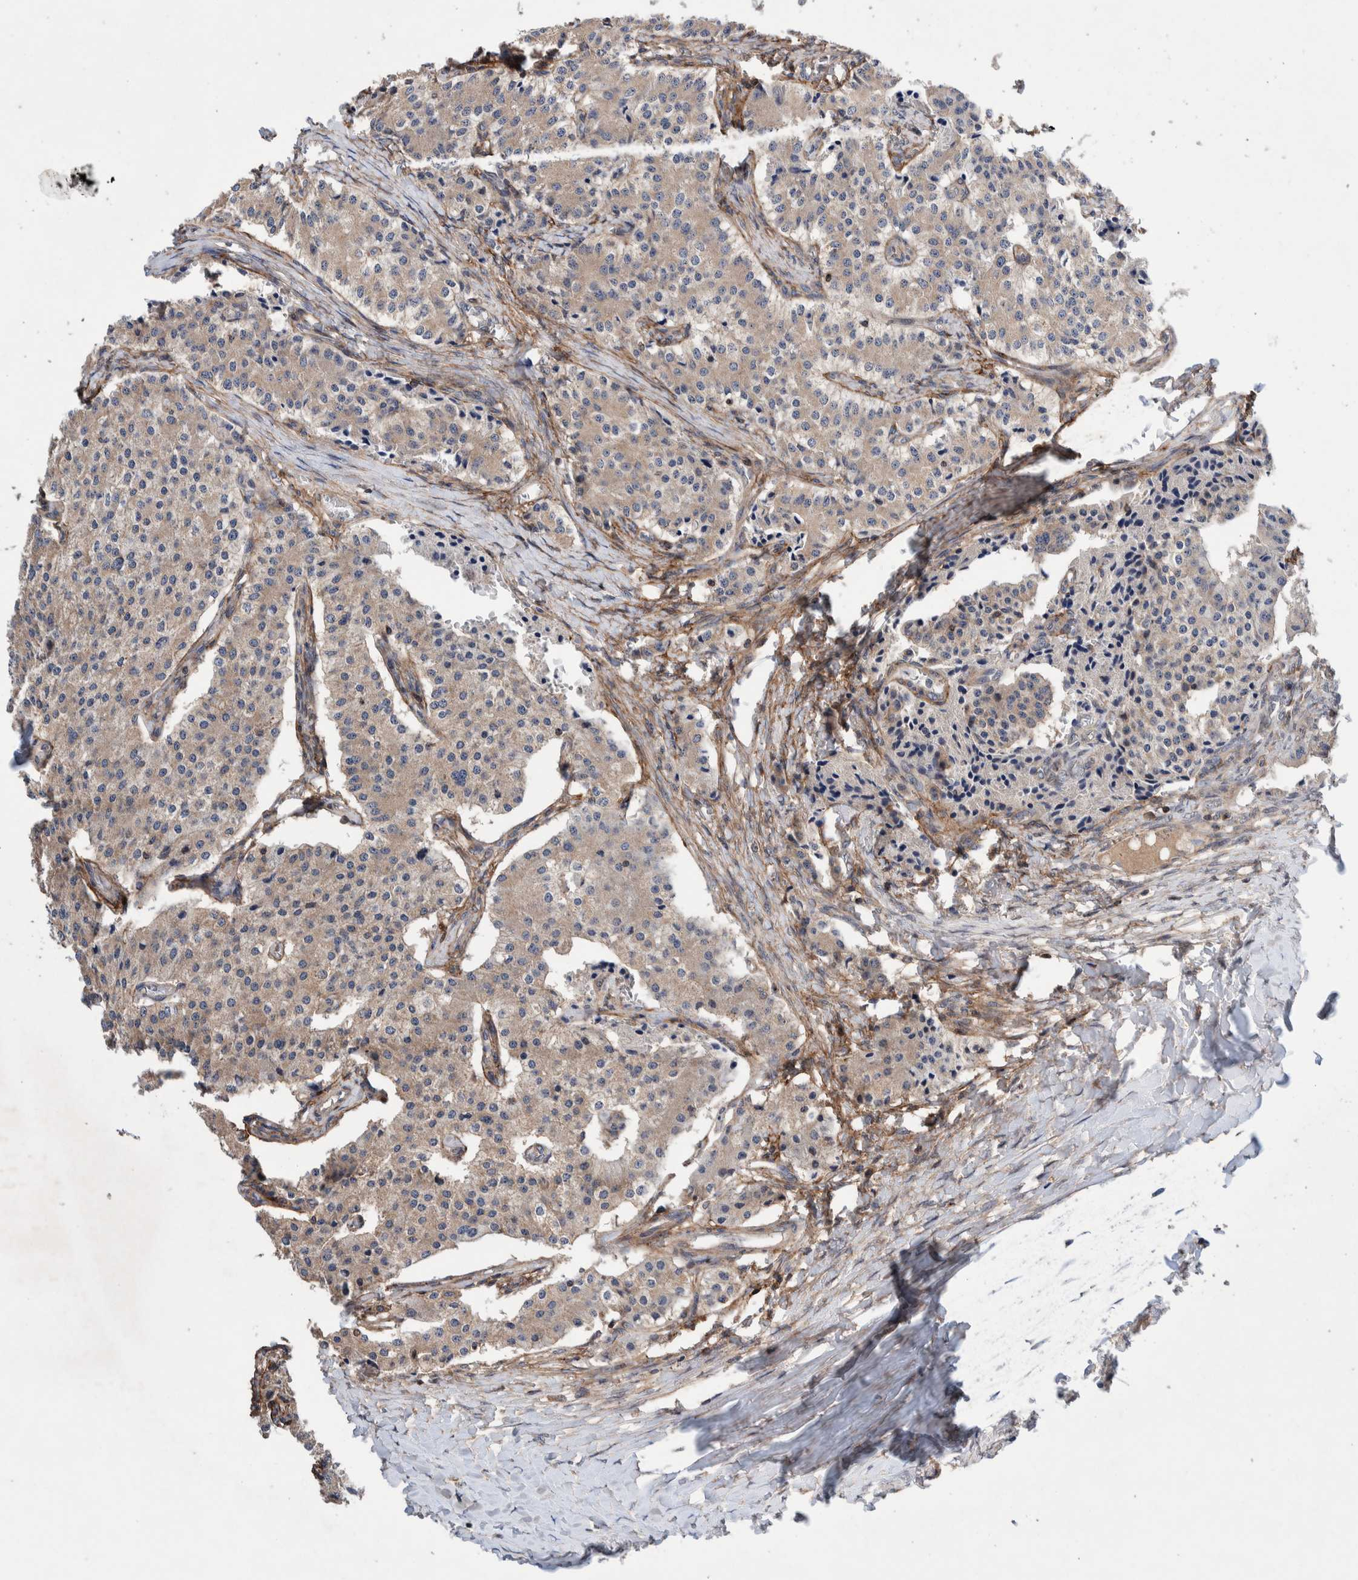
{"staining": {"intensity": "weak", "quantity": "<25%", "location": "cytoplasmic/membranous"}, "tissue": "carcinoid", "cell_type": "Tumor cells", "image_type": "cancer", "snomed": [{"axis": "morphology", "description": "Carcinoid, malignant, NOS"}, {"axis": "topography", "description": "Colon"}], "caption": "This is an immunohistochemistry photomicrograph of human carcinoid. There is no positivity in tumor cells.", "gene": "PIK3R6", "patient": {"sex": "female", "age": 52}}